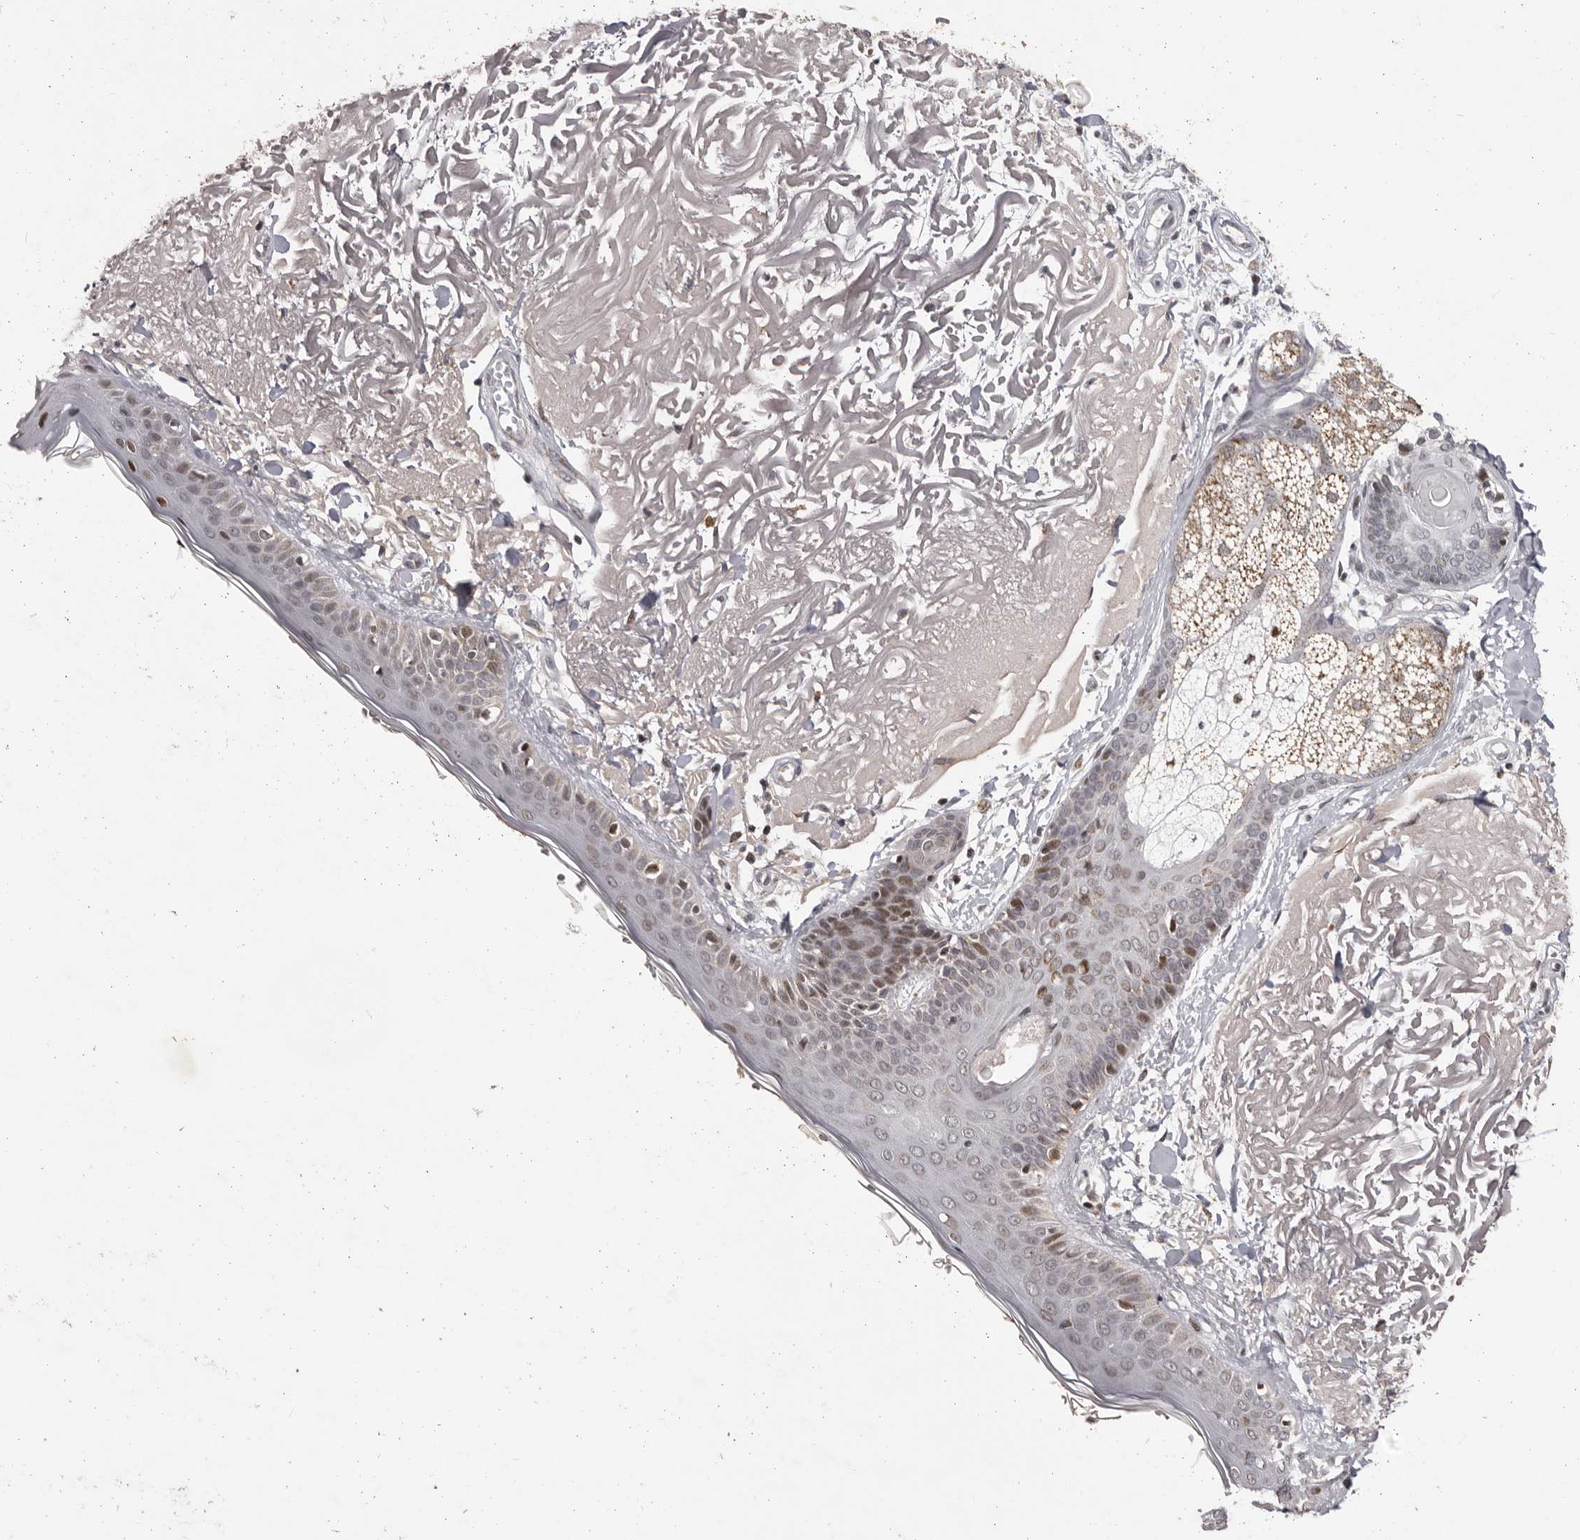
{"staining": {"intensity": "weak", "quantity": "25%-75%", "location": "nuclear"}, "tissue": "skin", "cell_type": "Fibroblasts", "image_type": "normal", "snomed": [{"axis": "morphology", "description": "Normal tissue, NOS"}, {"axis": "topography", "description": "Skin"}, {"axis": "topography", "description": "Skeletal muscle"}], "caption": "Benign skin exhibits weak nuclear expression in about 25%-75% of fibroblasts, visualized by immunohistochemistry.", "gene": "C17orf99", "patient": {"sex": "male", "age": 83}}